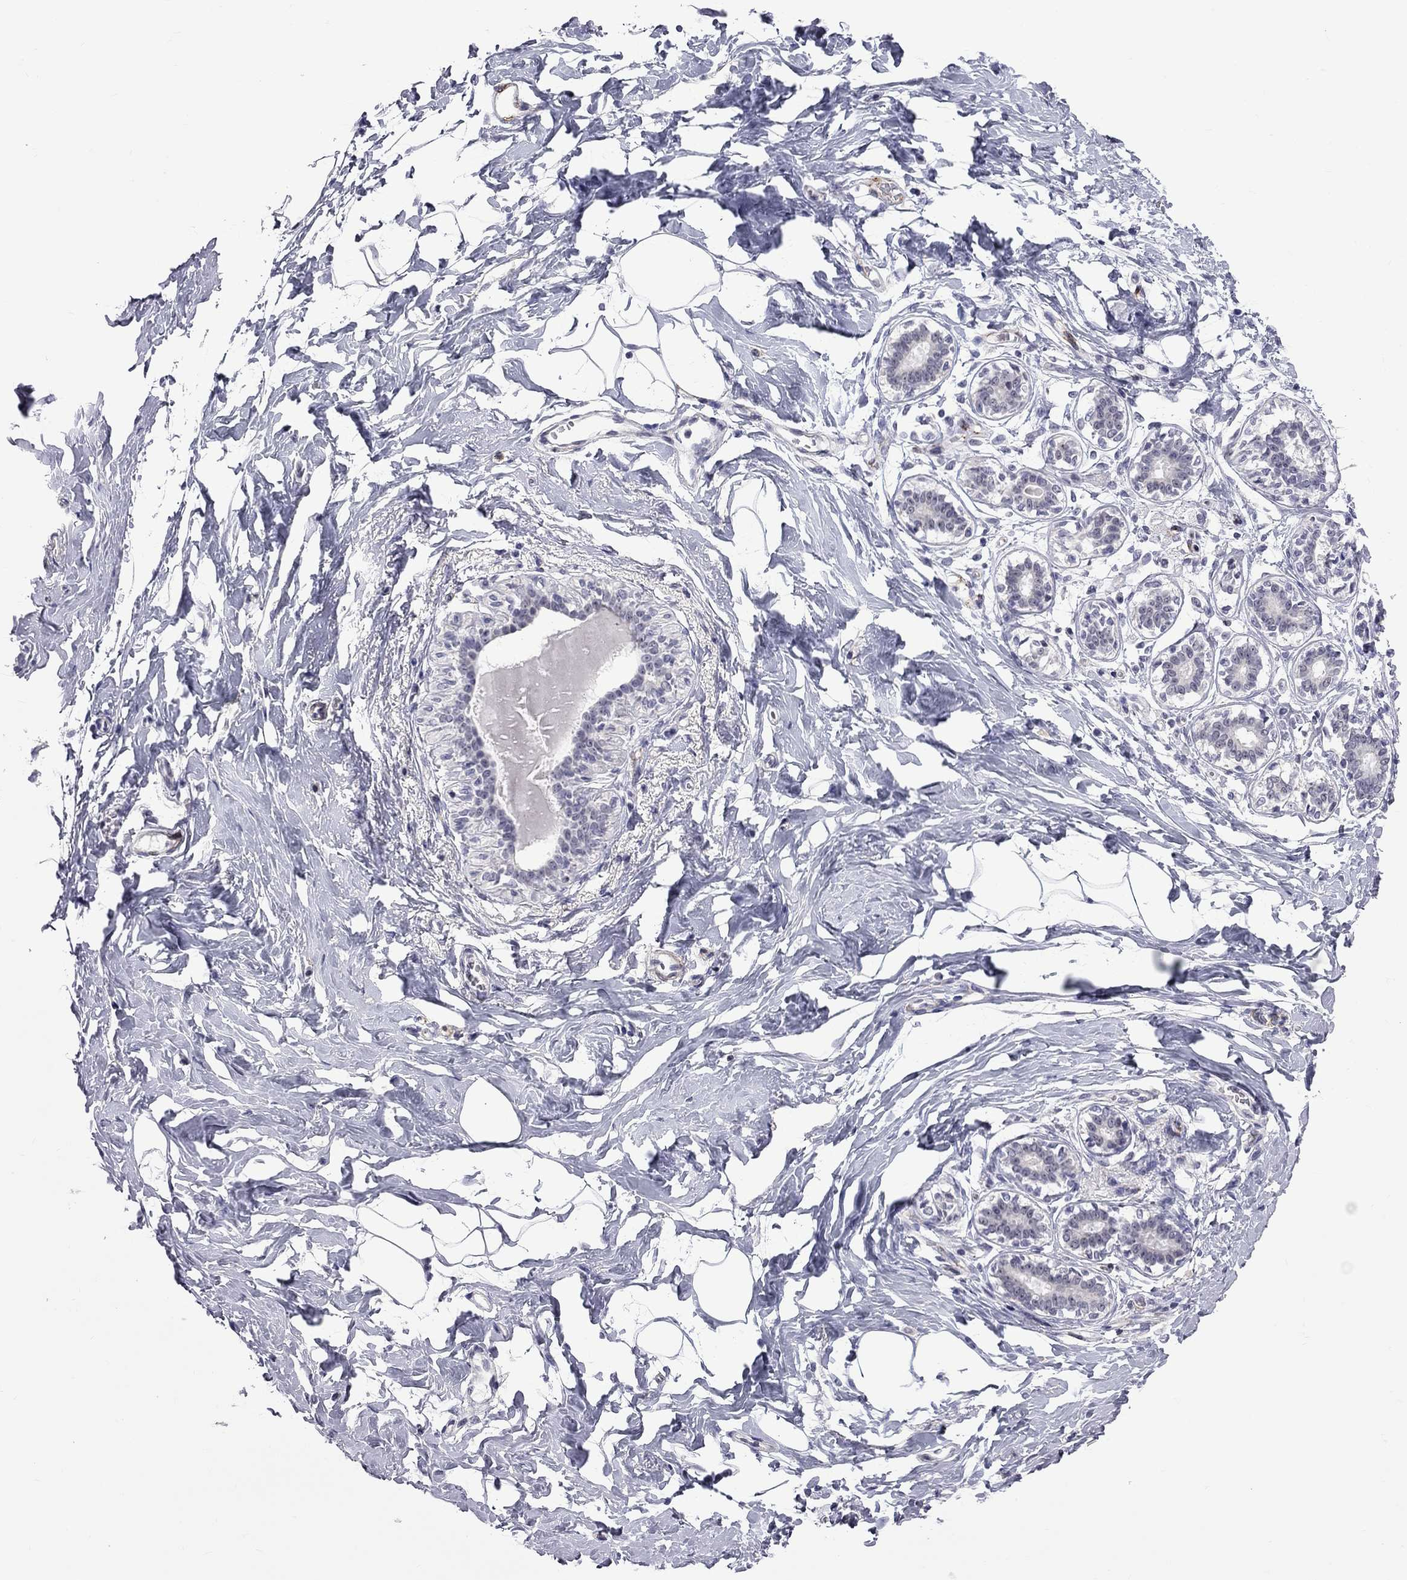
{"staining": {"intensity": "negative", "quantity": "none", "location": "none"}, "tissue": "breast", "cell_type": "Adipocytes", "image_type": "normal", "snomed": [{"axis": "morphology", "description": "Normal tissue, NOS"}, {"axis": "morphology", "description": "Lobular carcinoma, in situ"}, {"axis": "topography", "description": "Breast"}], "caption": "The photomicrograph reveals no significant expression in adipocytes of breast.", "gene": "GSG1L", "patient": {"sex": "female", "age": 35}}